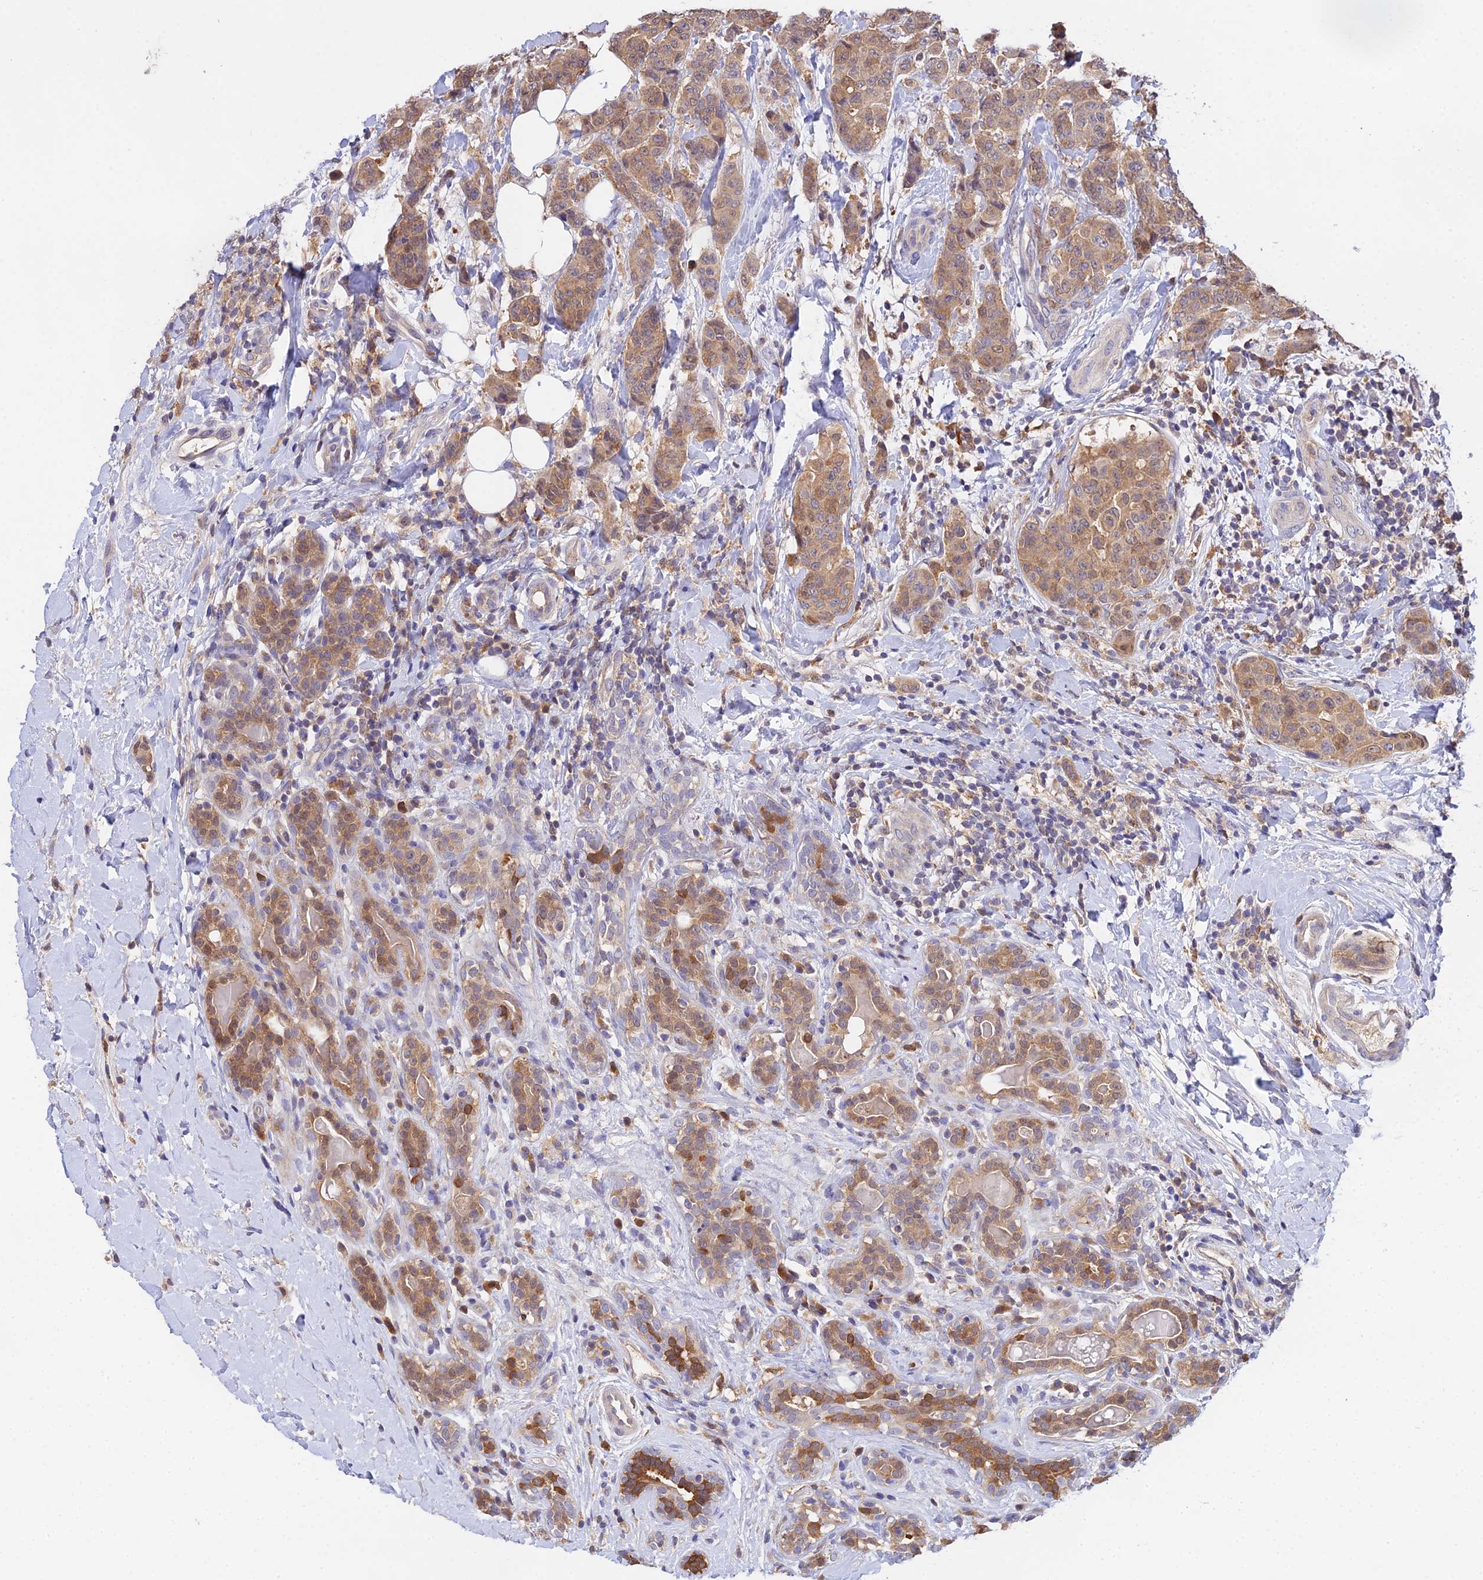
{"staining": {"intensity": "moderate", "quantity": ">75%", "location": "cytoplasmic/membranous"}, "tissue": "breast cancer", "cell_type": "Tumor cells", "image_type": "cancer", "snomed": [{"axis": "morphology", "description": "Duct carcinoma"}, {"axis": "topography", "description": "Breast"}], "caption": "A brown stain shows moderate cytoplasmic/membranous positivity of a protein in breast infiltrating ductal carcinoma tumor cells.", "gene": "FBP1", "patient": {"sex": "female", "age": 40}}